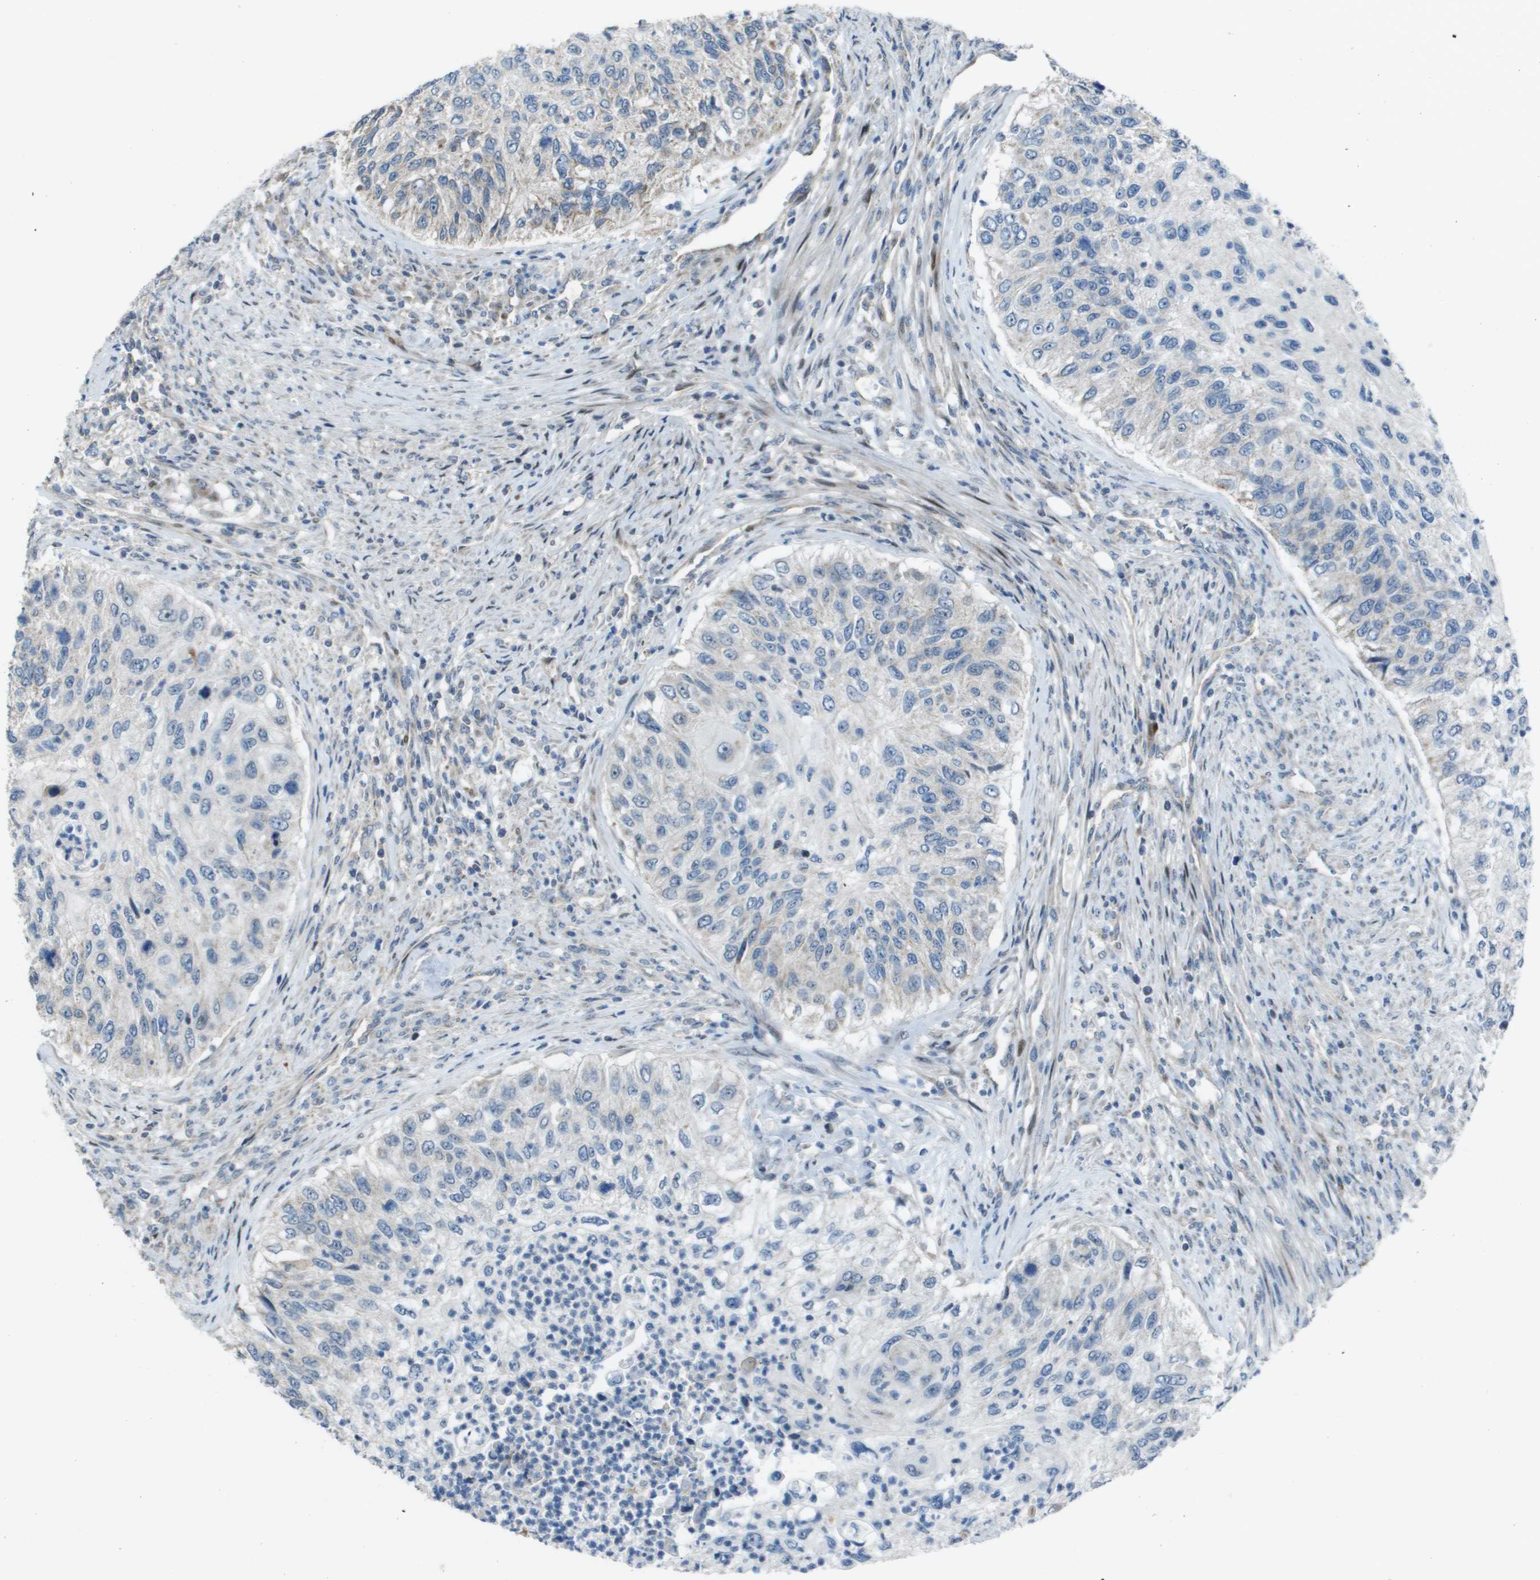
{"staining": {"intensity": "negative", "quantity": "none", "location": "none"}, "tissue": "urothelial cancer", "cell_type": "Tumor cells", "image_type": "cancer", "snomed": [{"axis": "morphology", "description": "Urothelial carcinoma, High grade"}, {"axis": "topography", "description": "Urinary bladder"}], "caption": "Urothelial cancer stained for a protein using immunohistochemistry exhibits no staining tumor cells.", "gene": "MGAT3", "patient": {"sex": "female", "age": 60}}